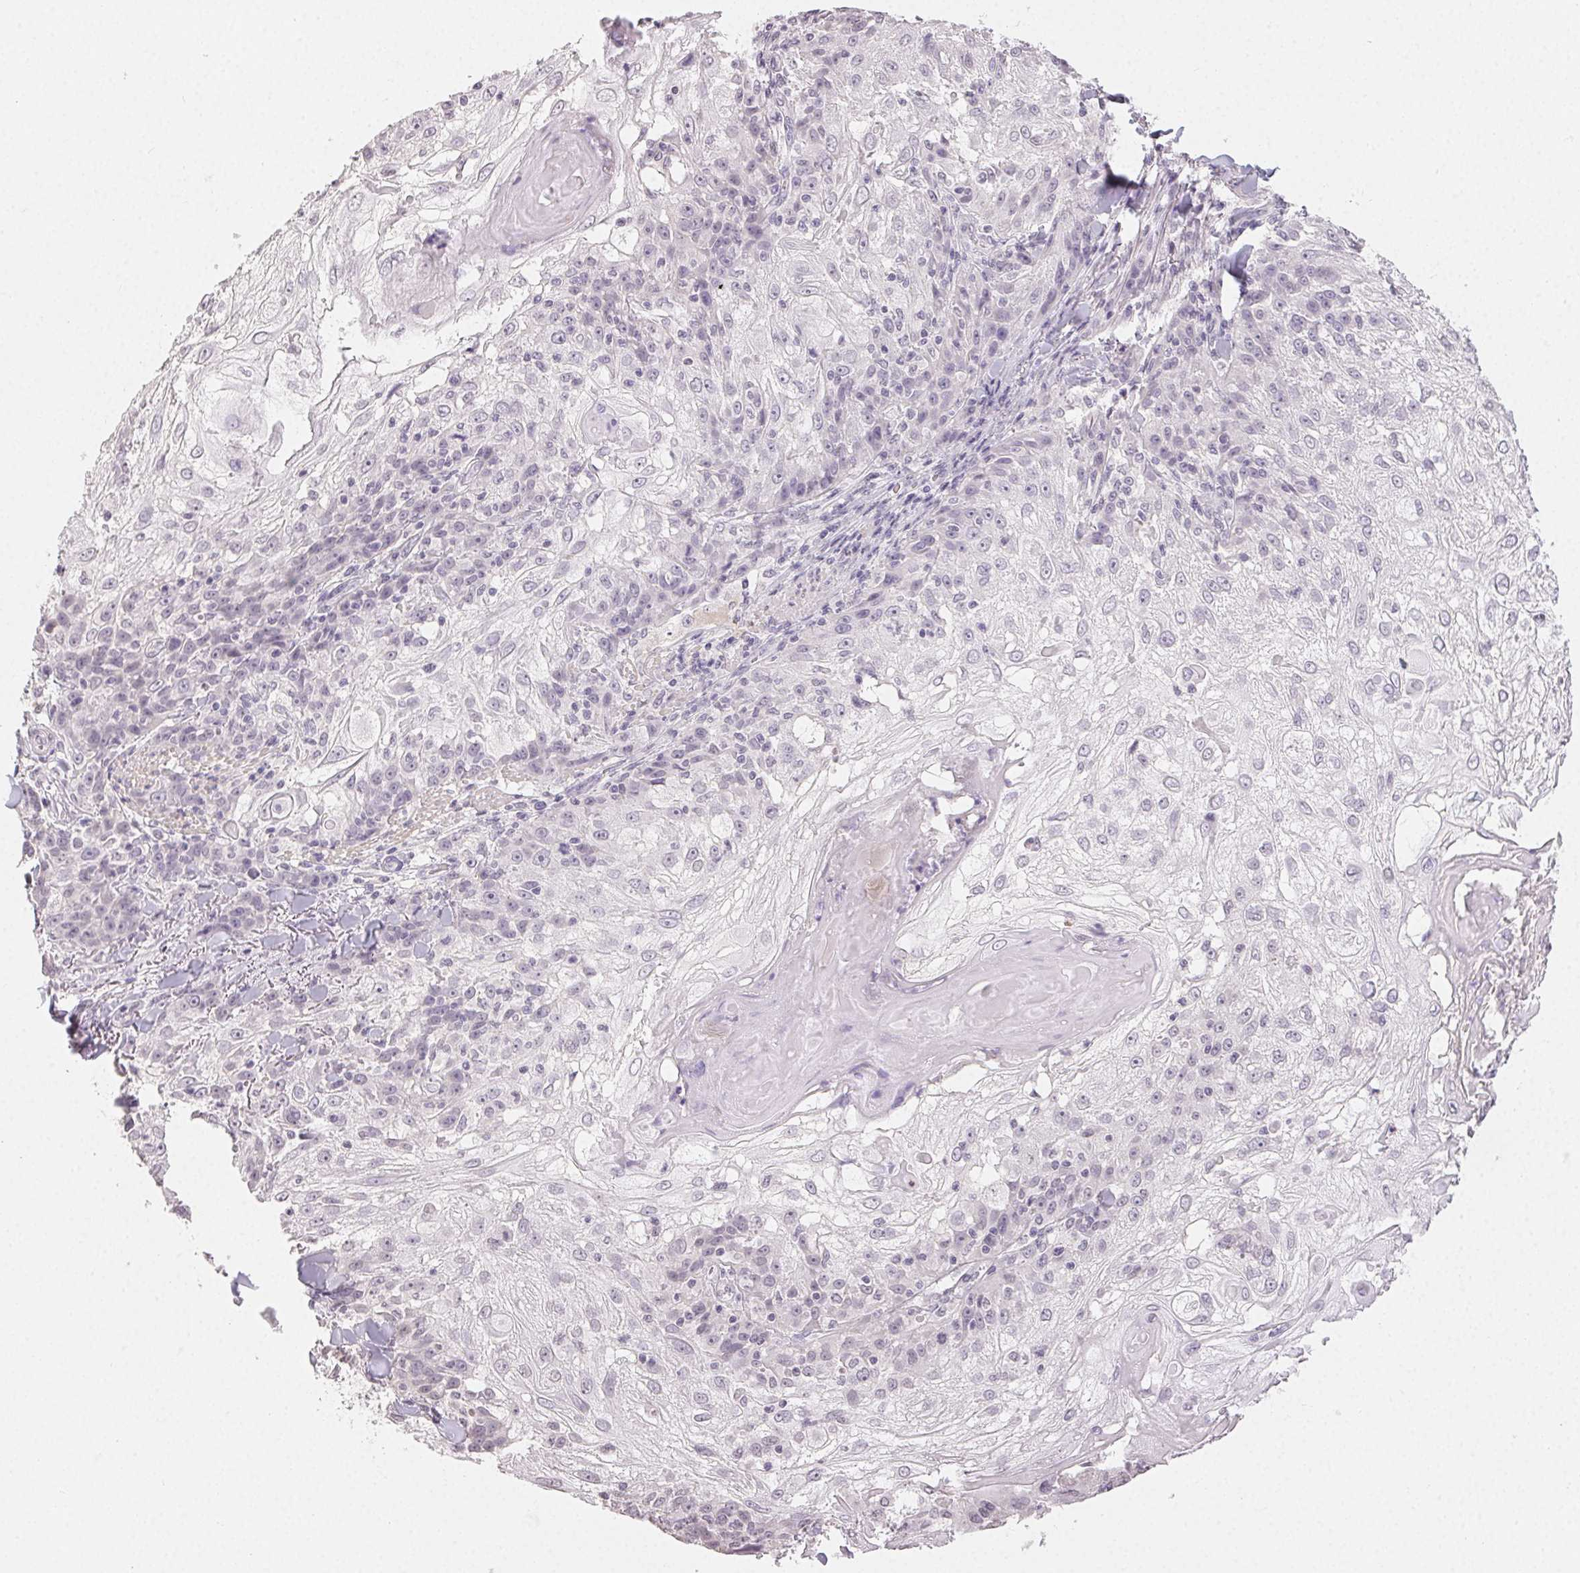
{"staining": {"intensity": "negative", "quantity": "none", "location": "none"}, "tissue": "skin cancer", "cell_type": "Tumor cells", "image_type": "cancer", "snomed": [{"axis": "morphology", "description": "Normal tissue, NOS"}, {"axis": "morphology", "description": "Squamous cell carcinoma, NOS"}, {"axis": "topography", "description": "Skin"}], "caption": "High power microscopy photomicrograph of an immunohistochemistry (IHC) histopathology image of skin cancer, revealing no significant expression in tumor cells.", "gene": "TMEM174", "patient": {"sex": "female", "age": 83}}